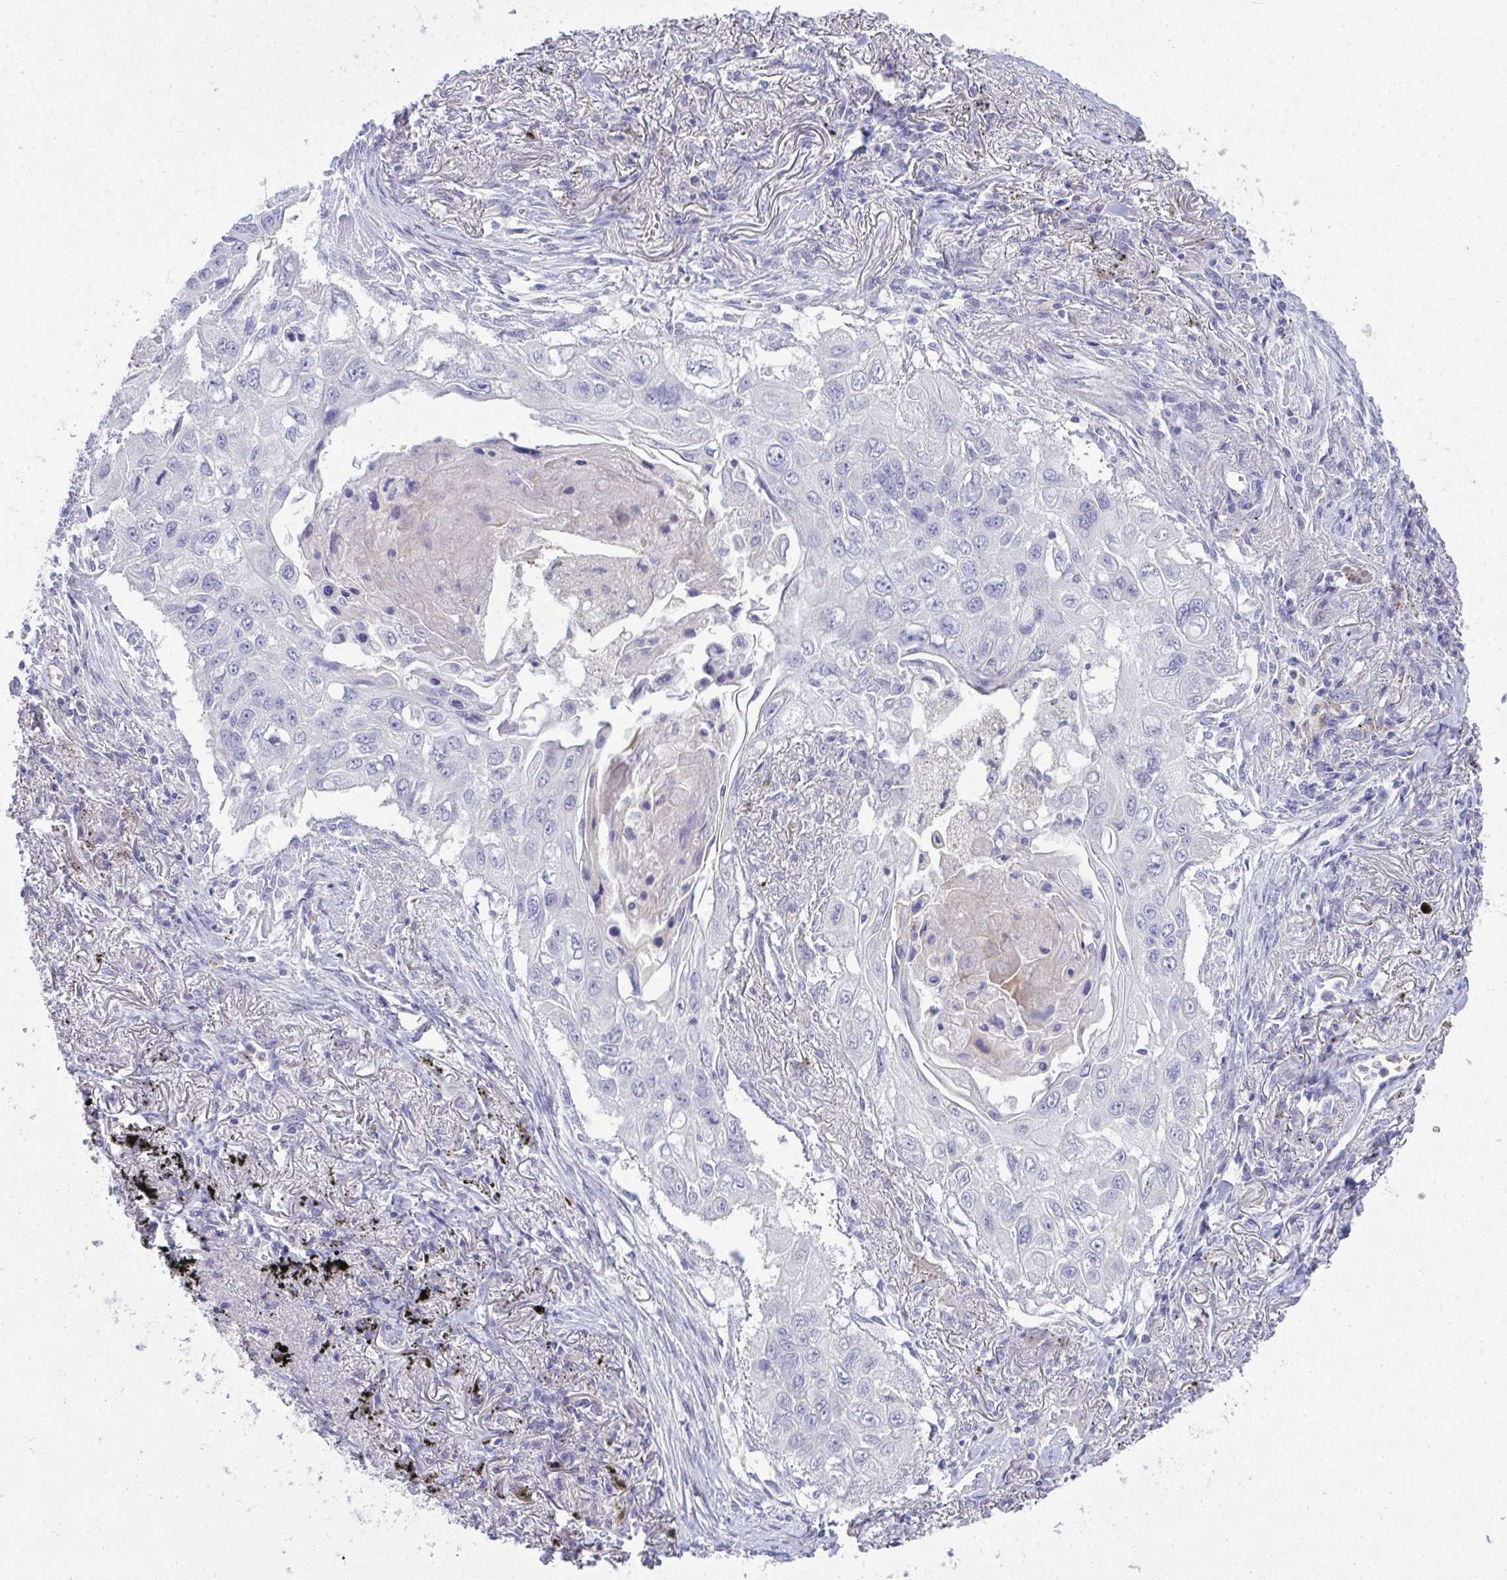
{"staining": {"intensity": "negative", "quantity": "none", "location": "none"}, "tissue": "lung cancer", "cell_type": "Tumor cells", "image_type": "cancer", "snomed": [{"axis": "morphology", "description": "Squamous cell carcinoma, NOS"}, {"axis": "topography", "description": "Lung"}], "caption": "This is an immunohistochemistry (IHC) histopathology image of lung squamous cell carcinoma. There is no staining in tumor cells.", "gene": "SPTB", "patient": {"sex": "male", "age": 75}}